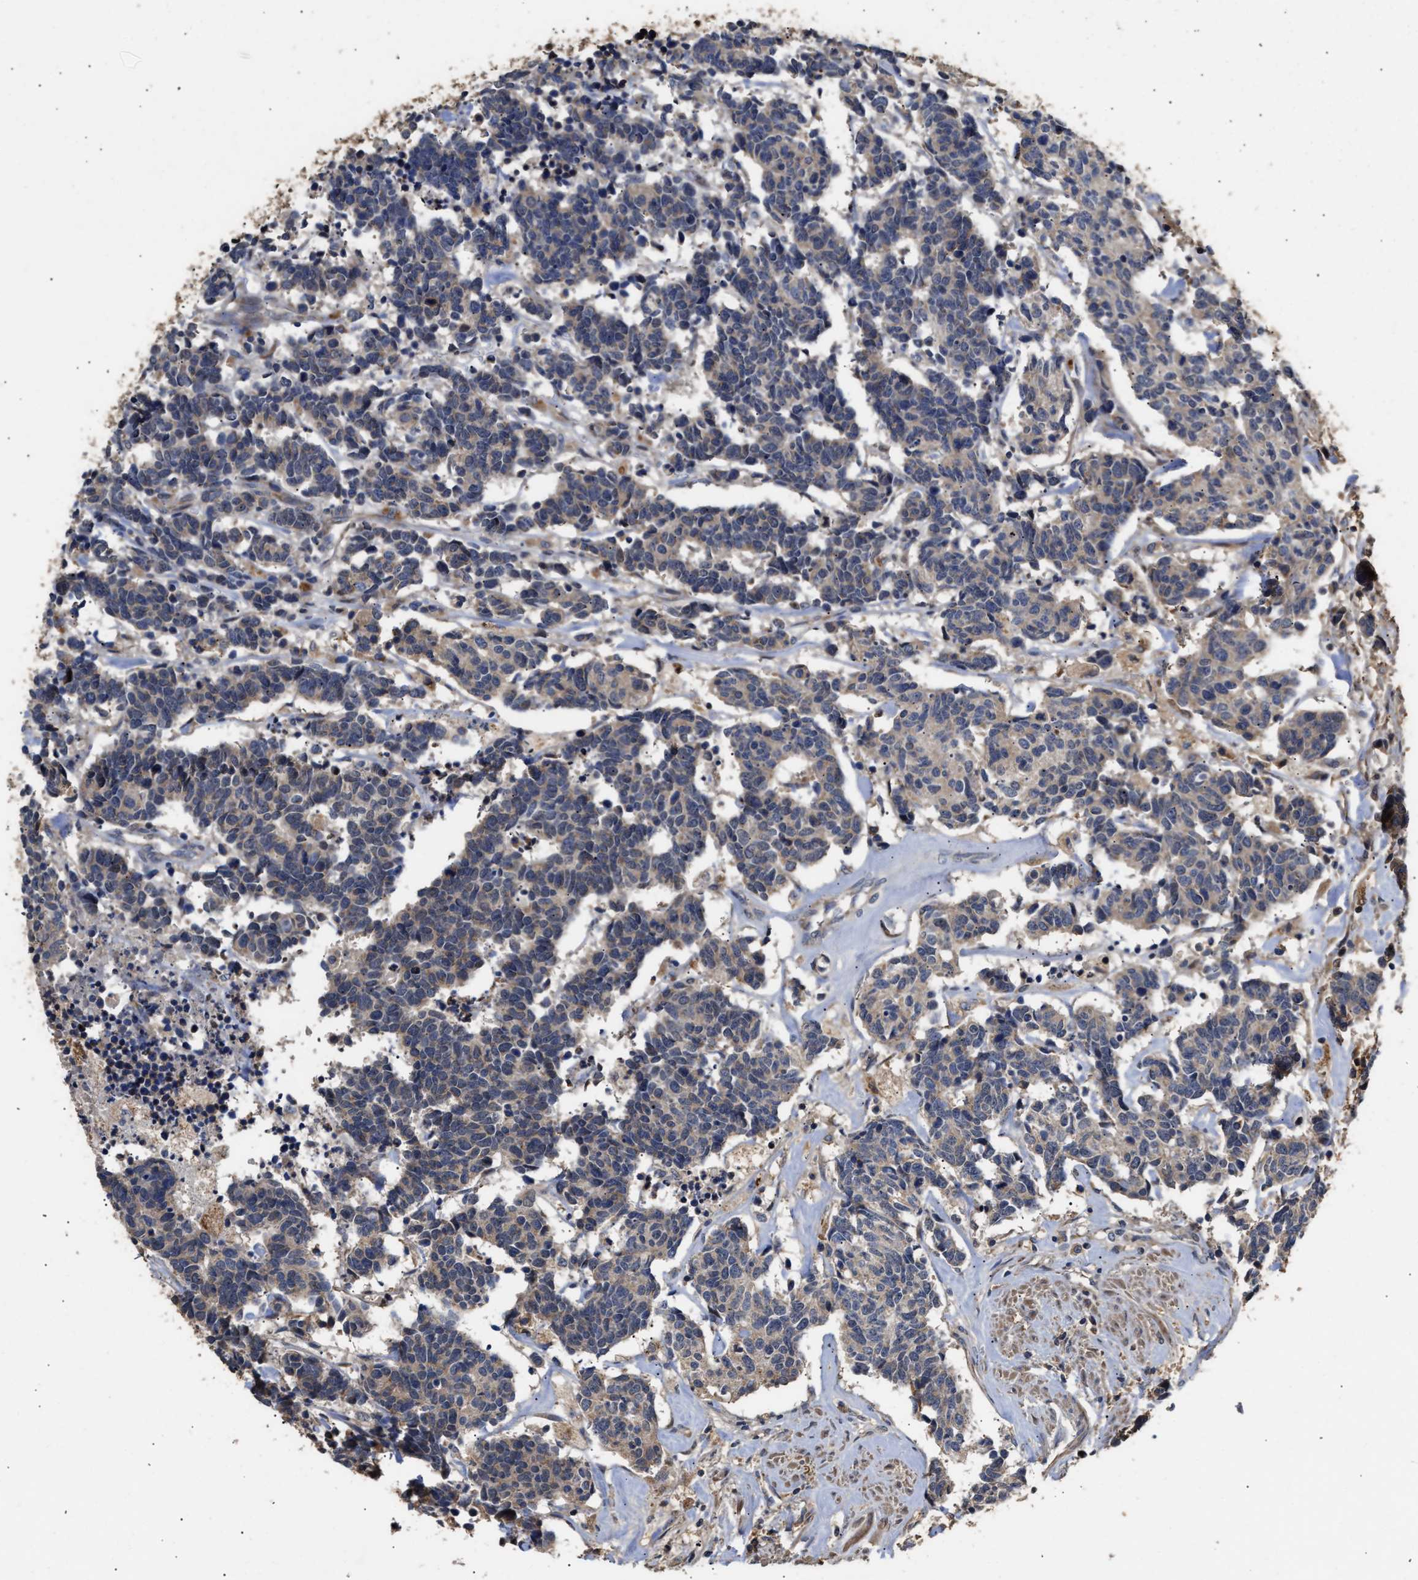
{"staining": {"intensity": "weak", "quantity": "25%-75%", "location": "cytoplasmic/membranous"}, "tissue": "carcinoid", "cell_type": "Tumor cells", "image_type": "cancer", "snomed": [{"axis": "morphology", "description": "Carcinoma, NOS"}, {"axis": "morphology", "description": "Carcinoid, malignant, NOS"}, {"axis": "topography", "description": "Urinary bladder"}], "caption": "Immunohistochemistry (IHC) micrograph of carcinoid stained for a protein (brown), which demonstrates low levels of weak cytoplasmic/membranous positivity in approximately 25%-75% of tumor cells.", "gene": "GOSR1", "patient": {"sex": "male", "age": 57}}